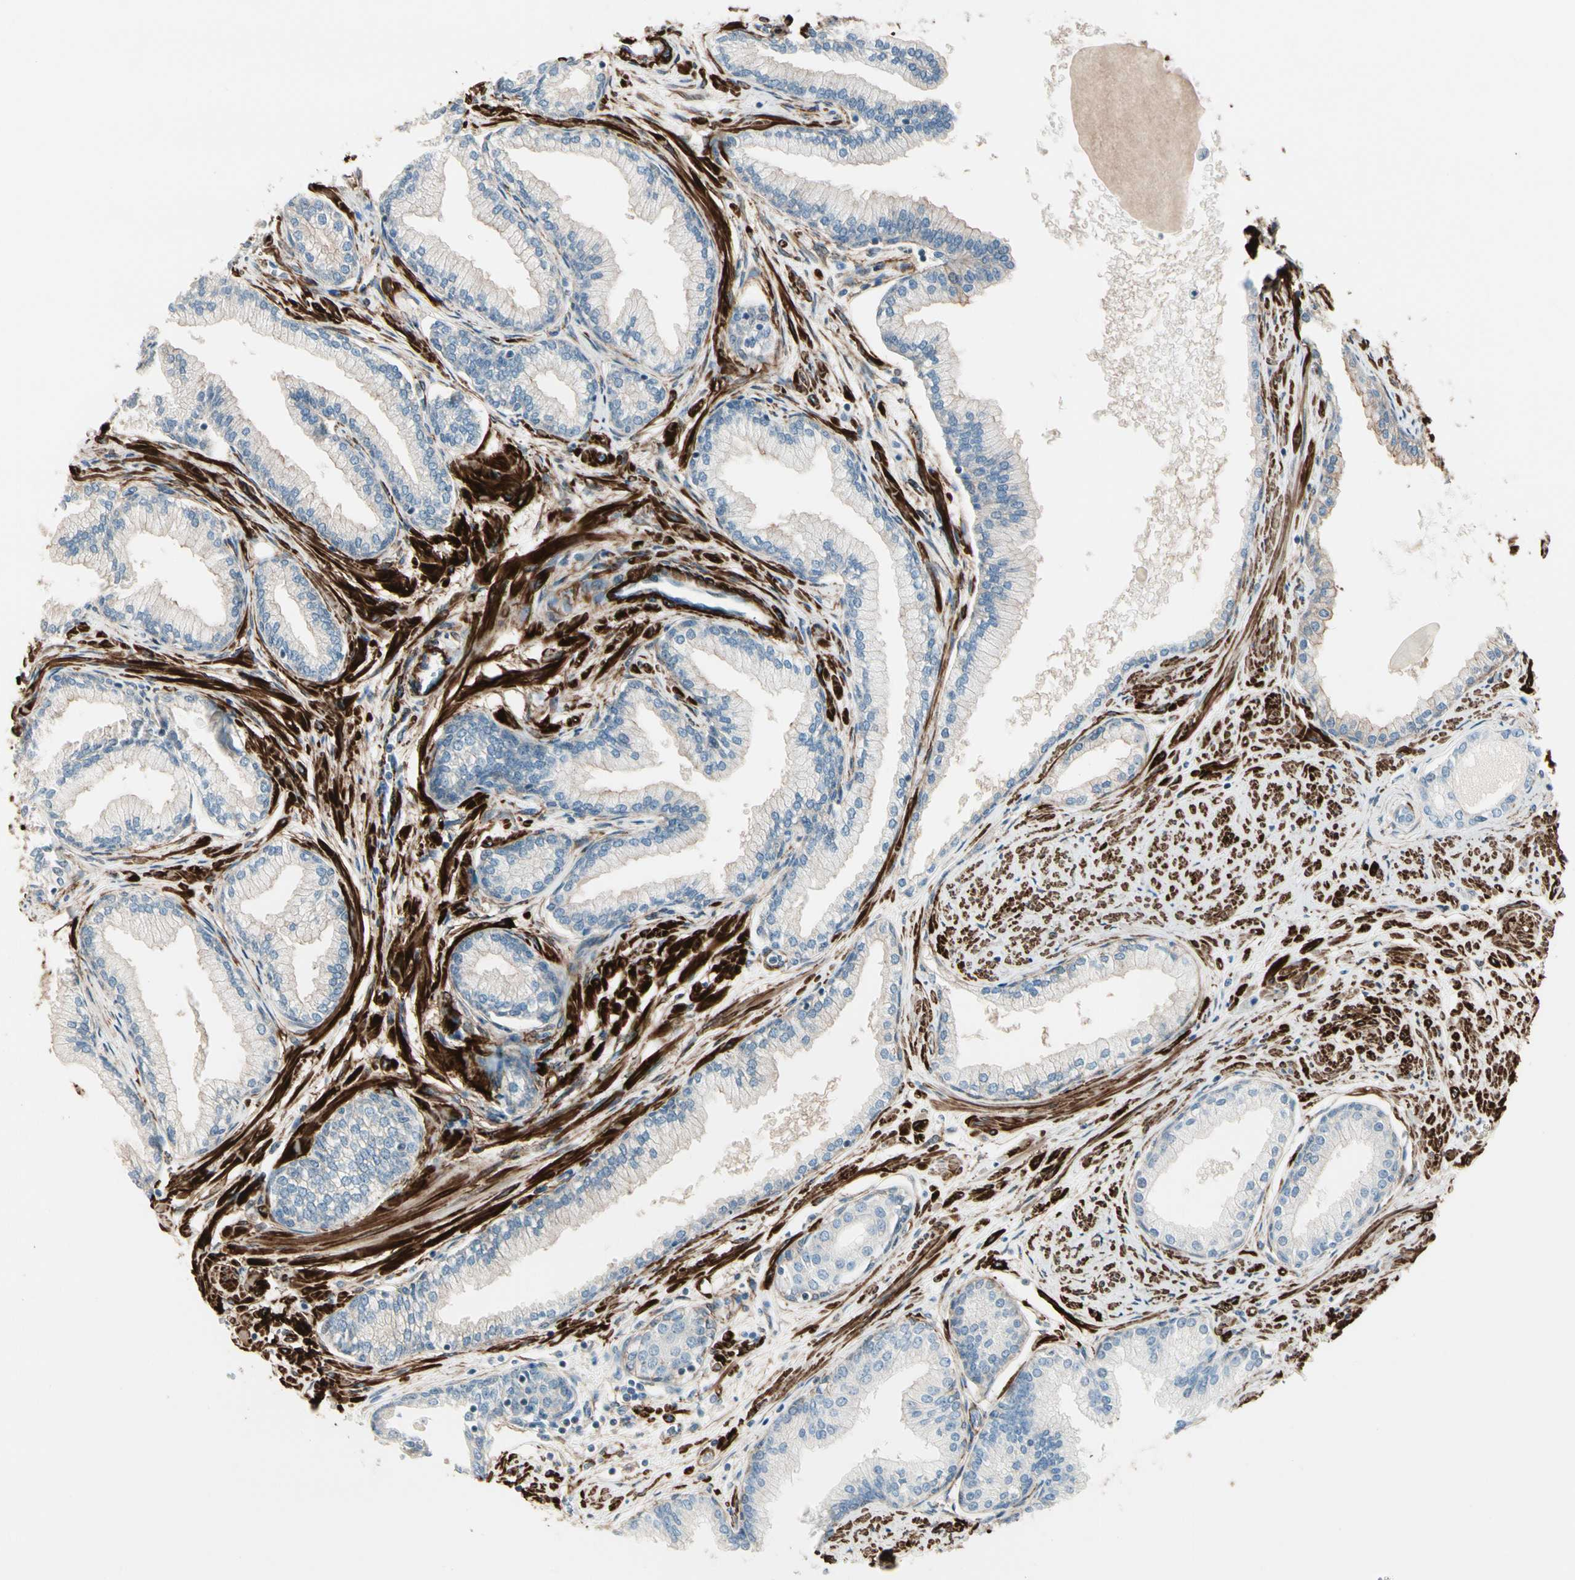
{"staining": {"intensity": "moderate", "quantity": "<25%", "location": "cytoplasmic/membranous"}, "tissue": "prostate", "cell_type": "Glandular cells", "image_type": "normal", "snomed": [{"axis": "morphology", "description": "Normal tissue, NOS"}, {"axis": "topography", "description": "Prostate"}], "caption": "Immunohistochemistry histopathology image of unremarkable prostate: human prostate stained using IHC shows low levels of moderate protein expression localized specifically in the cytoplasmic/membranous of glandular cells, appearing as a cytoplasmic/membranous brown color.", "gene": "CALD1", "patient": {"sex": "male", "age": 64}}